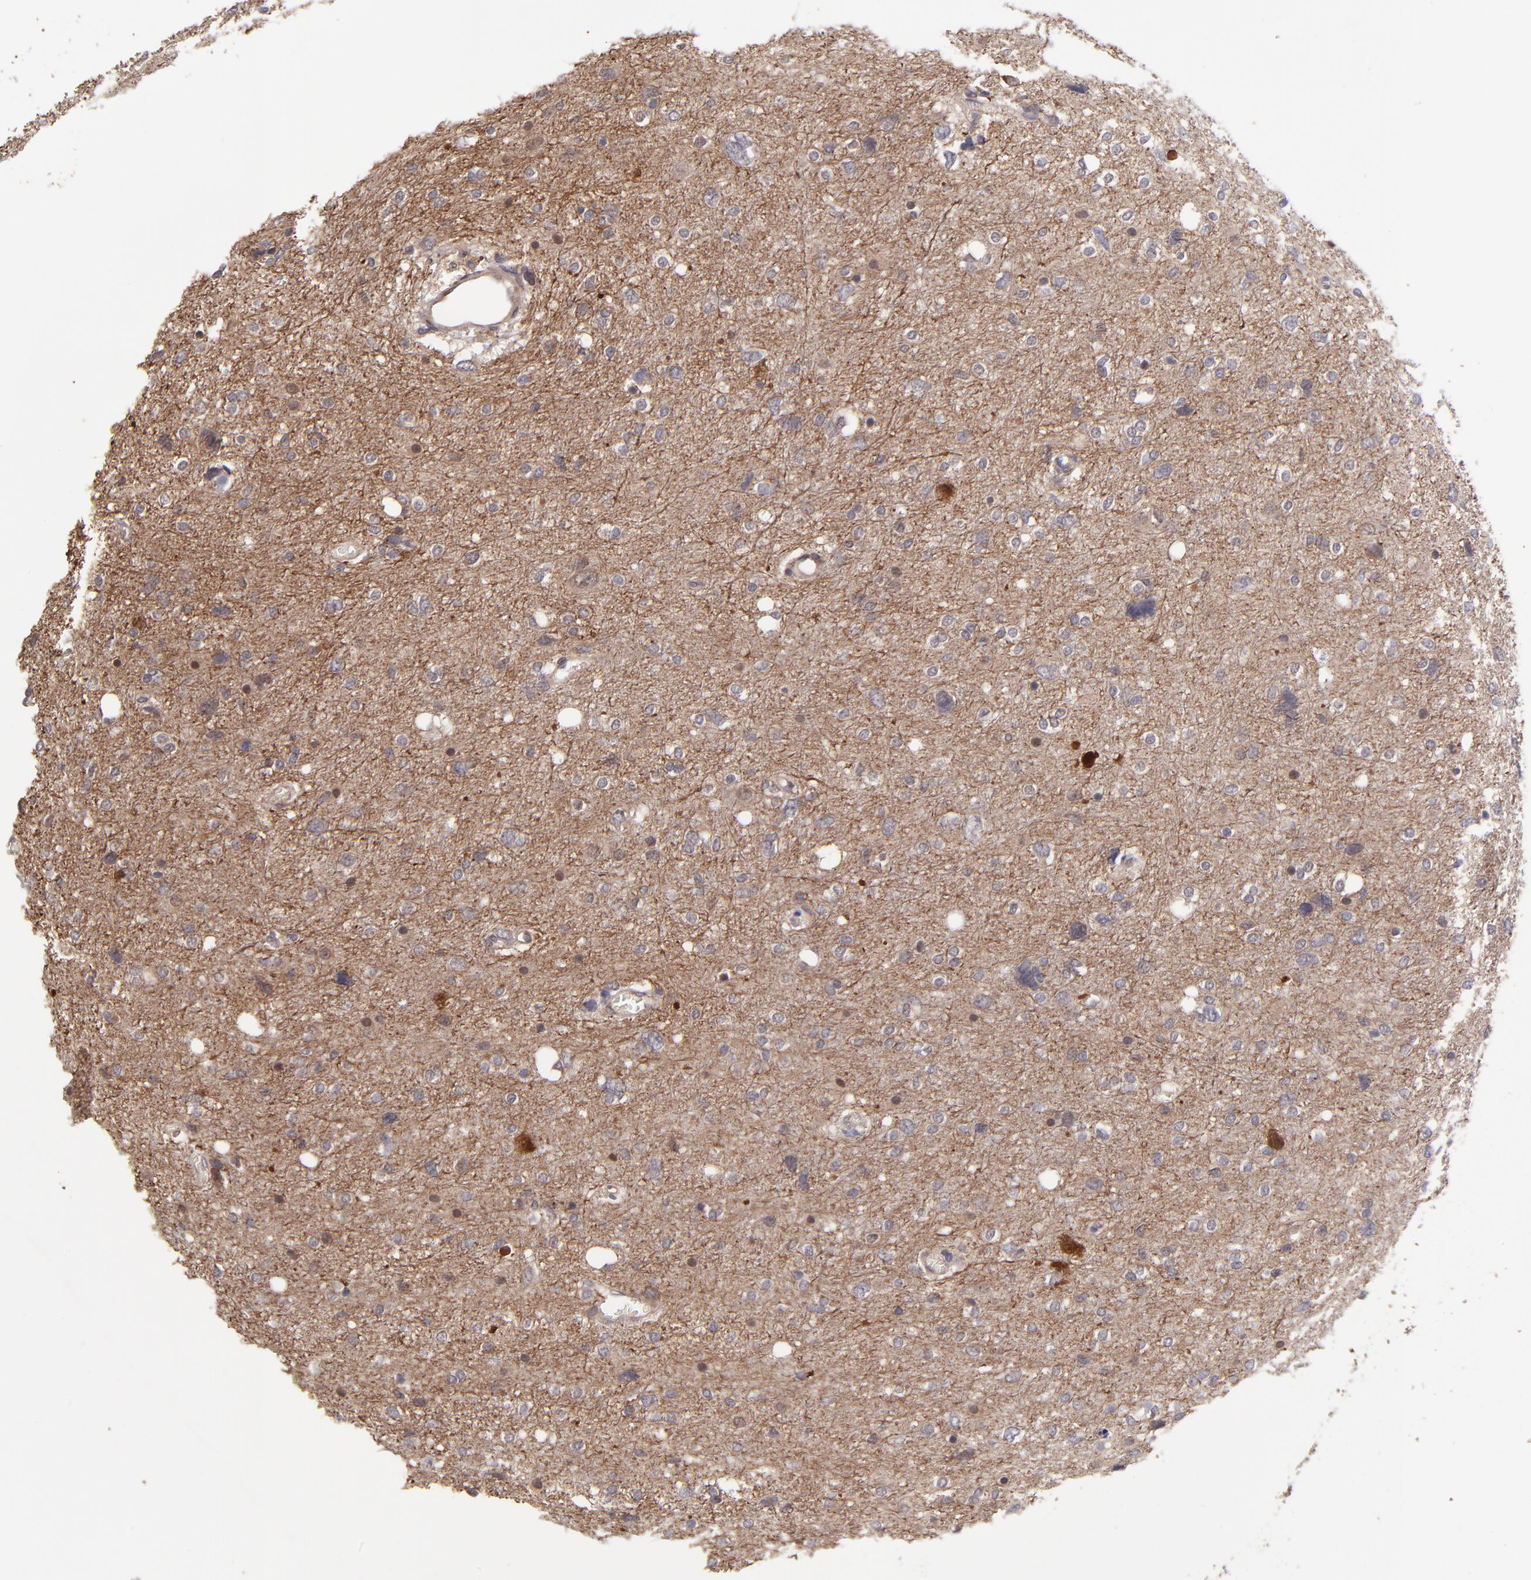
{"staining": {"intensity": "moderate", "quantity": ">75%", "location": "cytoplasmic/membranous"}, "tissue": "glioma", "cell_type": "Tumor cells", "image_type": "cancer", "snomed": [{"axis": "morphology", "description": "Glioma, malignant, High grade"}, {"axis": "topography", "description": "Brain"}], "caption": "Immunohistochemistry (DAB (3,3'-diaminobenzidine)) staining of malignant high-grade glioma displays moderate cytoplasmic/membranous protein staining in about >75% of tumor cells. The protein of interest is stained brown, and the nuclei are stained in blue (DAB (3,3'-diaminobenzidine) IHC with brightfield microscopy, high magnification).", "gene": "NSF", "patient": {"sex": "female", "age": 59}}